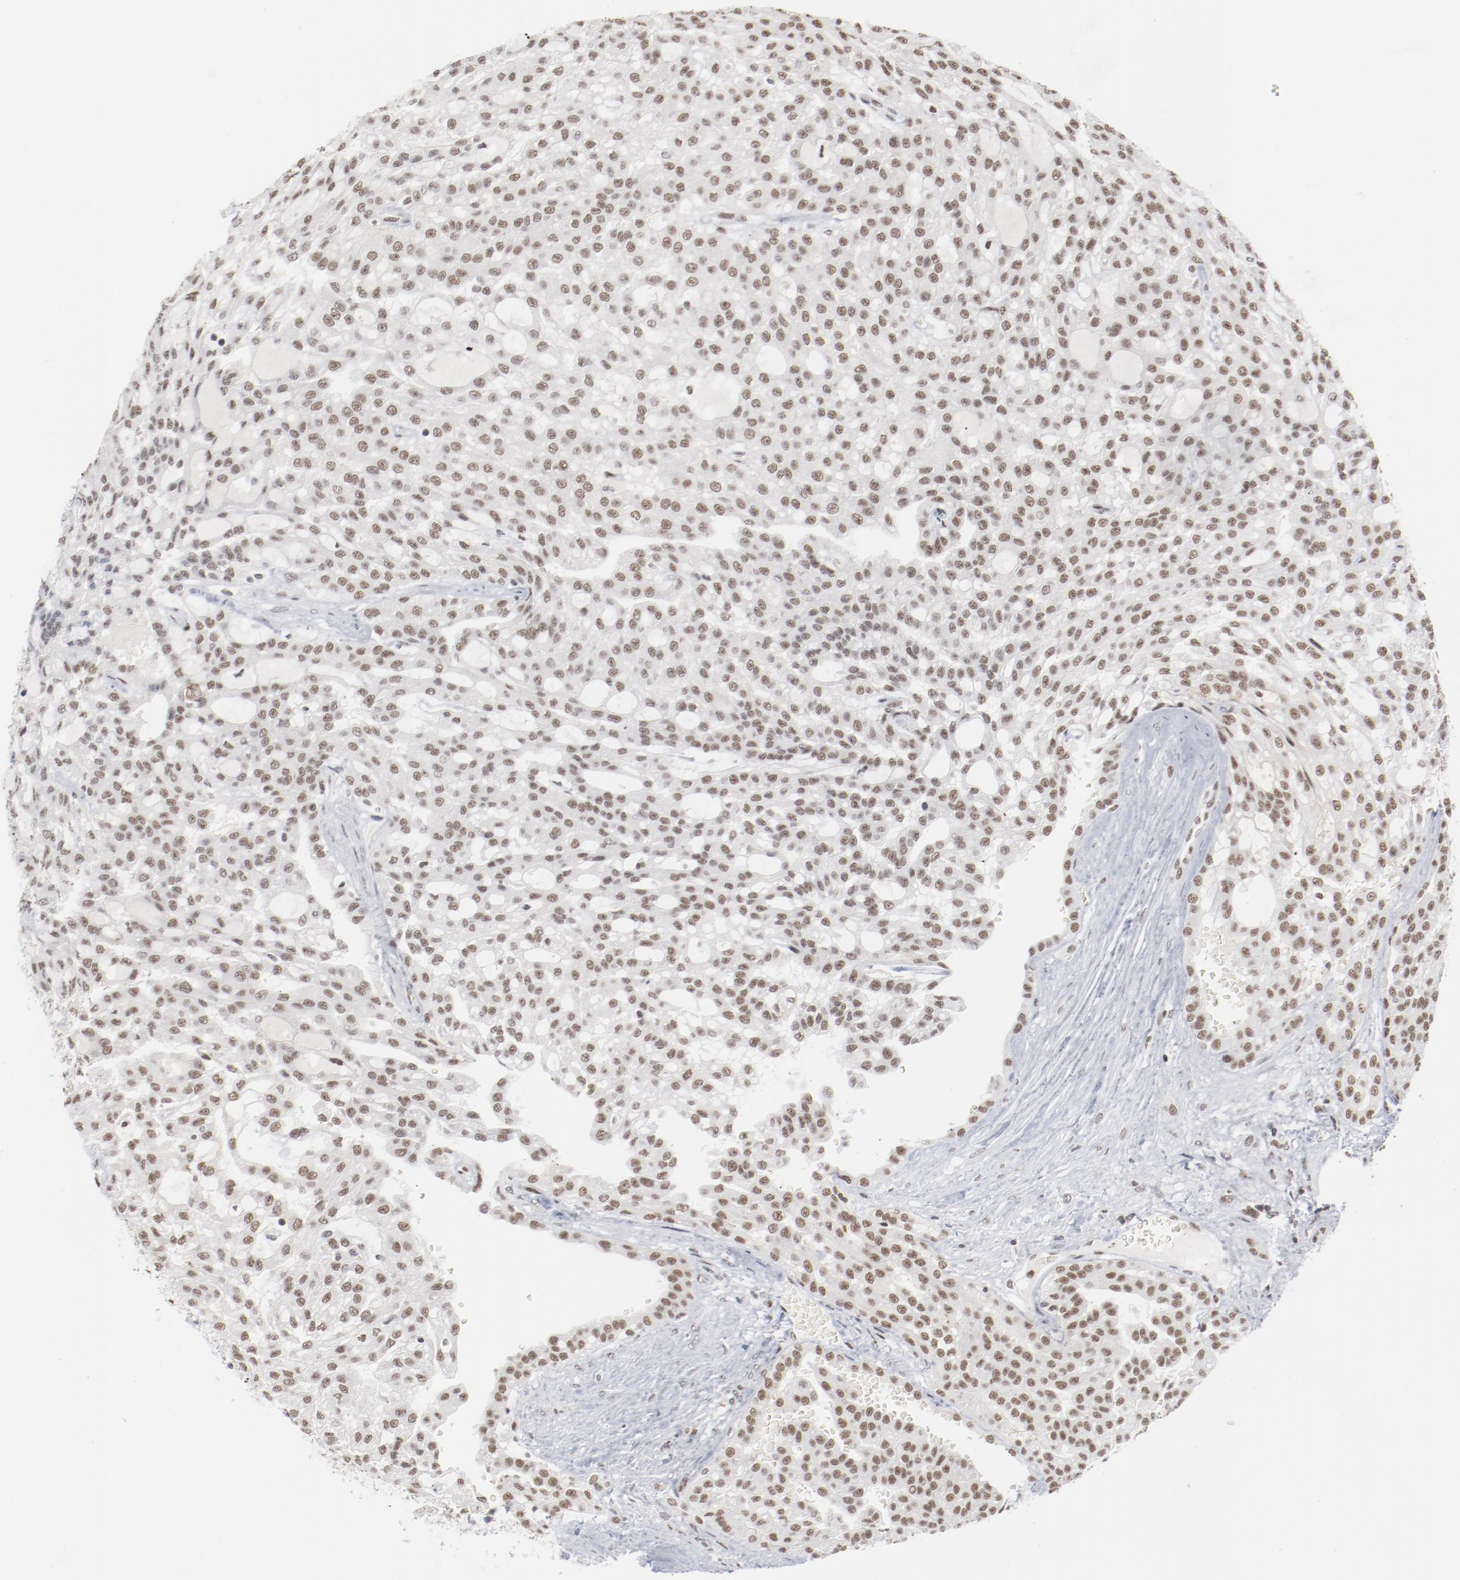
{"staining": {"intensity": "moderate", "quantity": ">75%", "location": "nuclear"}, "tissue": "renal cancer", "cell_type": "Tumor cells", "image_type": "cancer", "snomed": [{"axis": "morphology", "description": "Adenocarcinoma, NOS"}, {"axis": "topography", "description": "Kidney"}], "caption": "Protein staining by immunohistochemistry (IHC) reveals moderate nuclear expression in about >75% of tumor cells in adenocarcinoma (renal). (IHC, brightfield microscopy, high magnification).", "gene": "BUB3", "patient": {"sex": "male", "age": 63}}